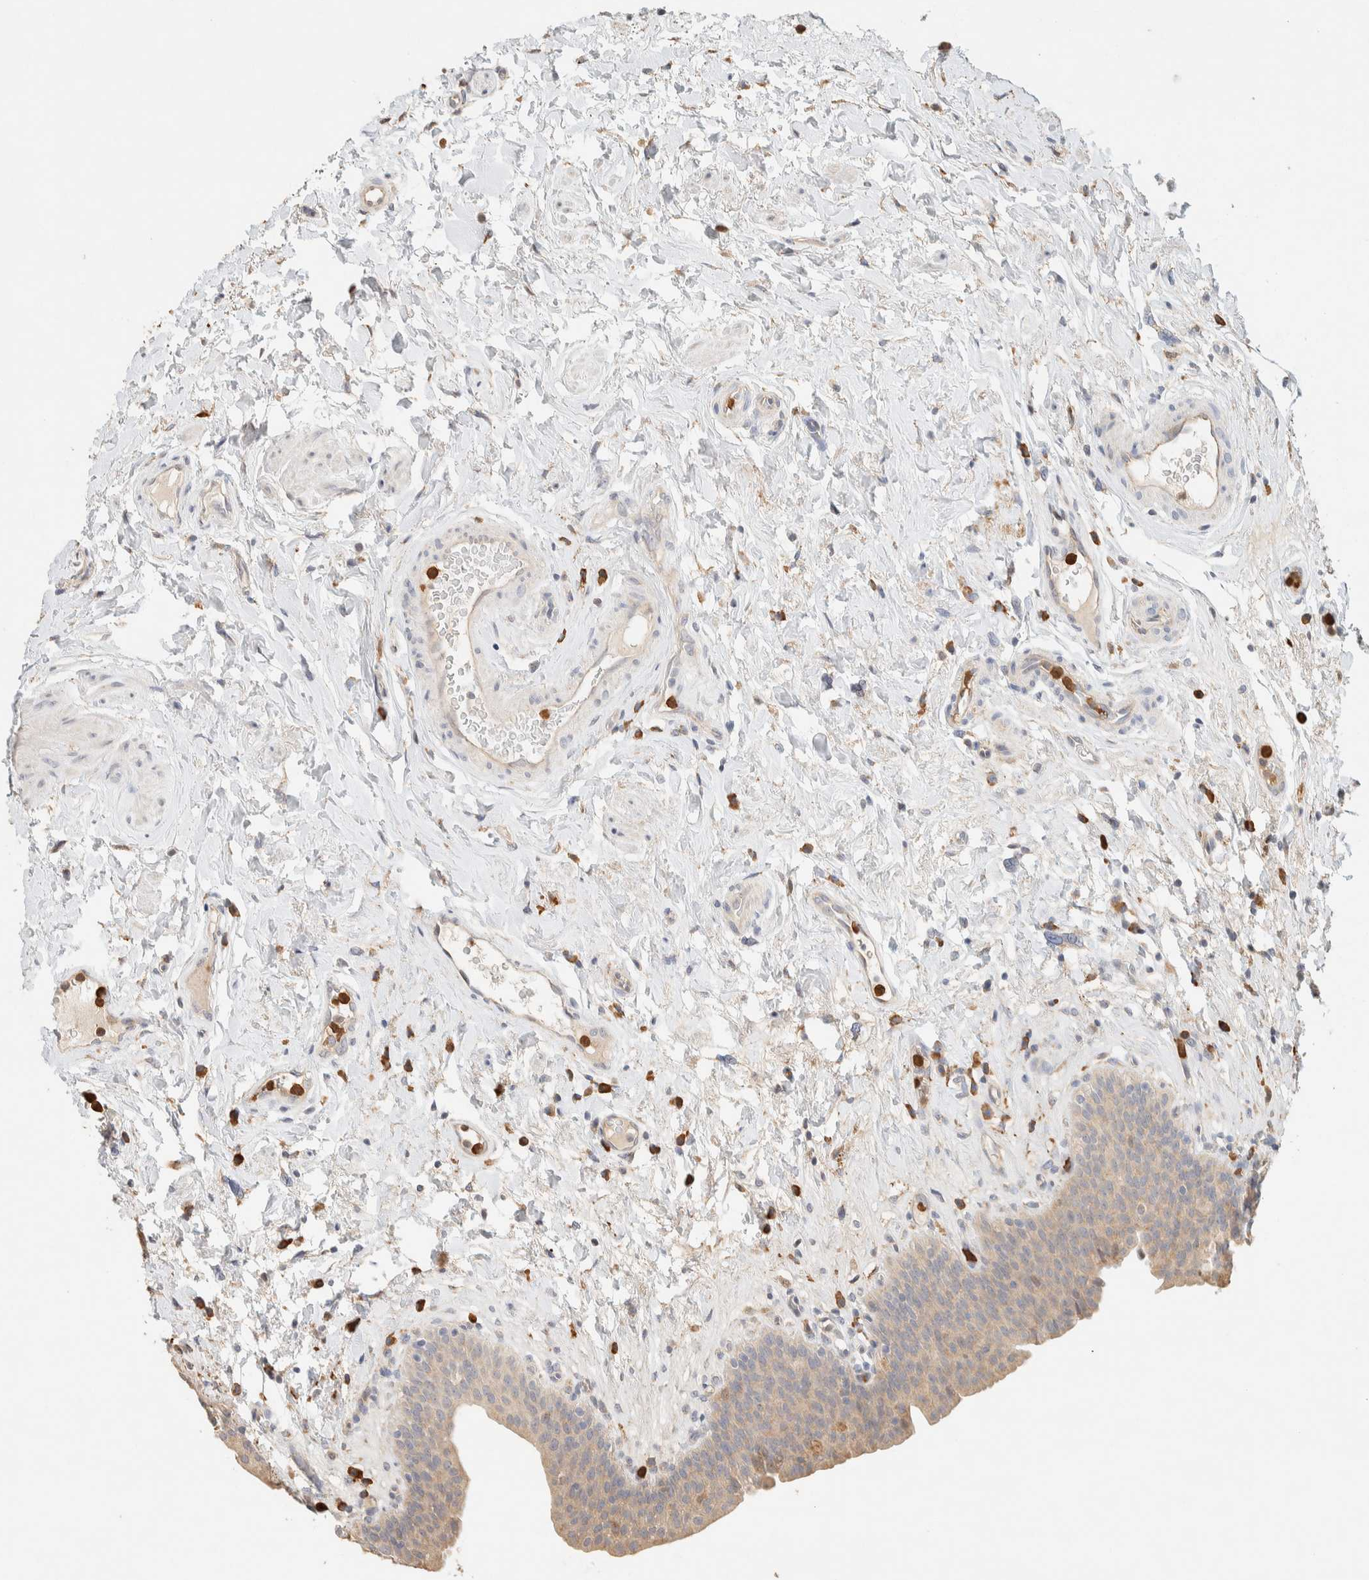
{"staining": {"intensity": "weak", "quantity": ">75%", "location": "cytoplasmic/membranous"}, "tissue": "urinary bladder", "cell_type": "Urothelial cells", "image_type": "normal", "snomed": [{"axis": "morphology", "description": "Normal tissue, NOS"}, {"axis": "topography", "description": "Urinary bladder"}], "caption": "Immunohistochemistry image of benign human urinary bladder stained for a protein (brown), which demonstrates low levels of weak cytoplasmic/membranous expression in approximately >75% of urothelial cells.", "gene": "TTC3", "patient": {"sex": "male", "age": 83}}